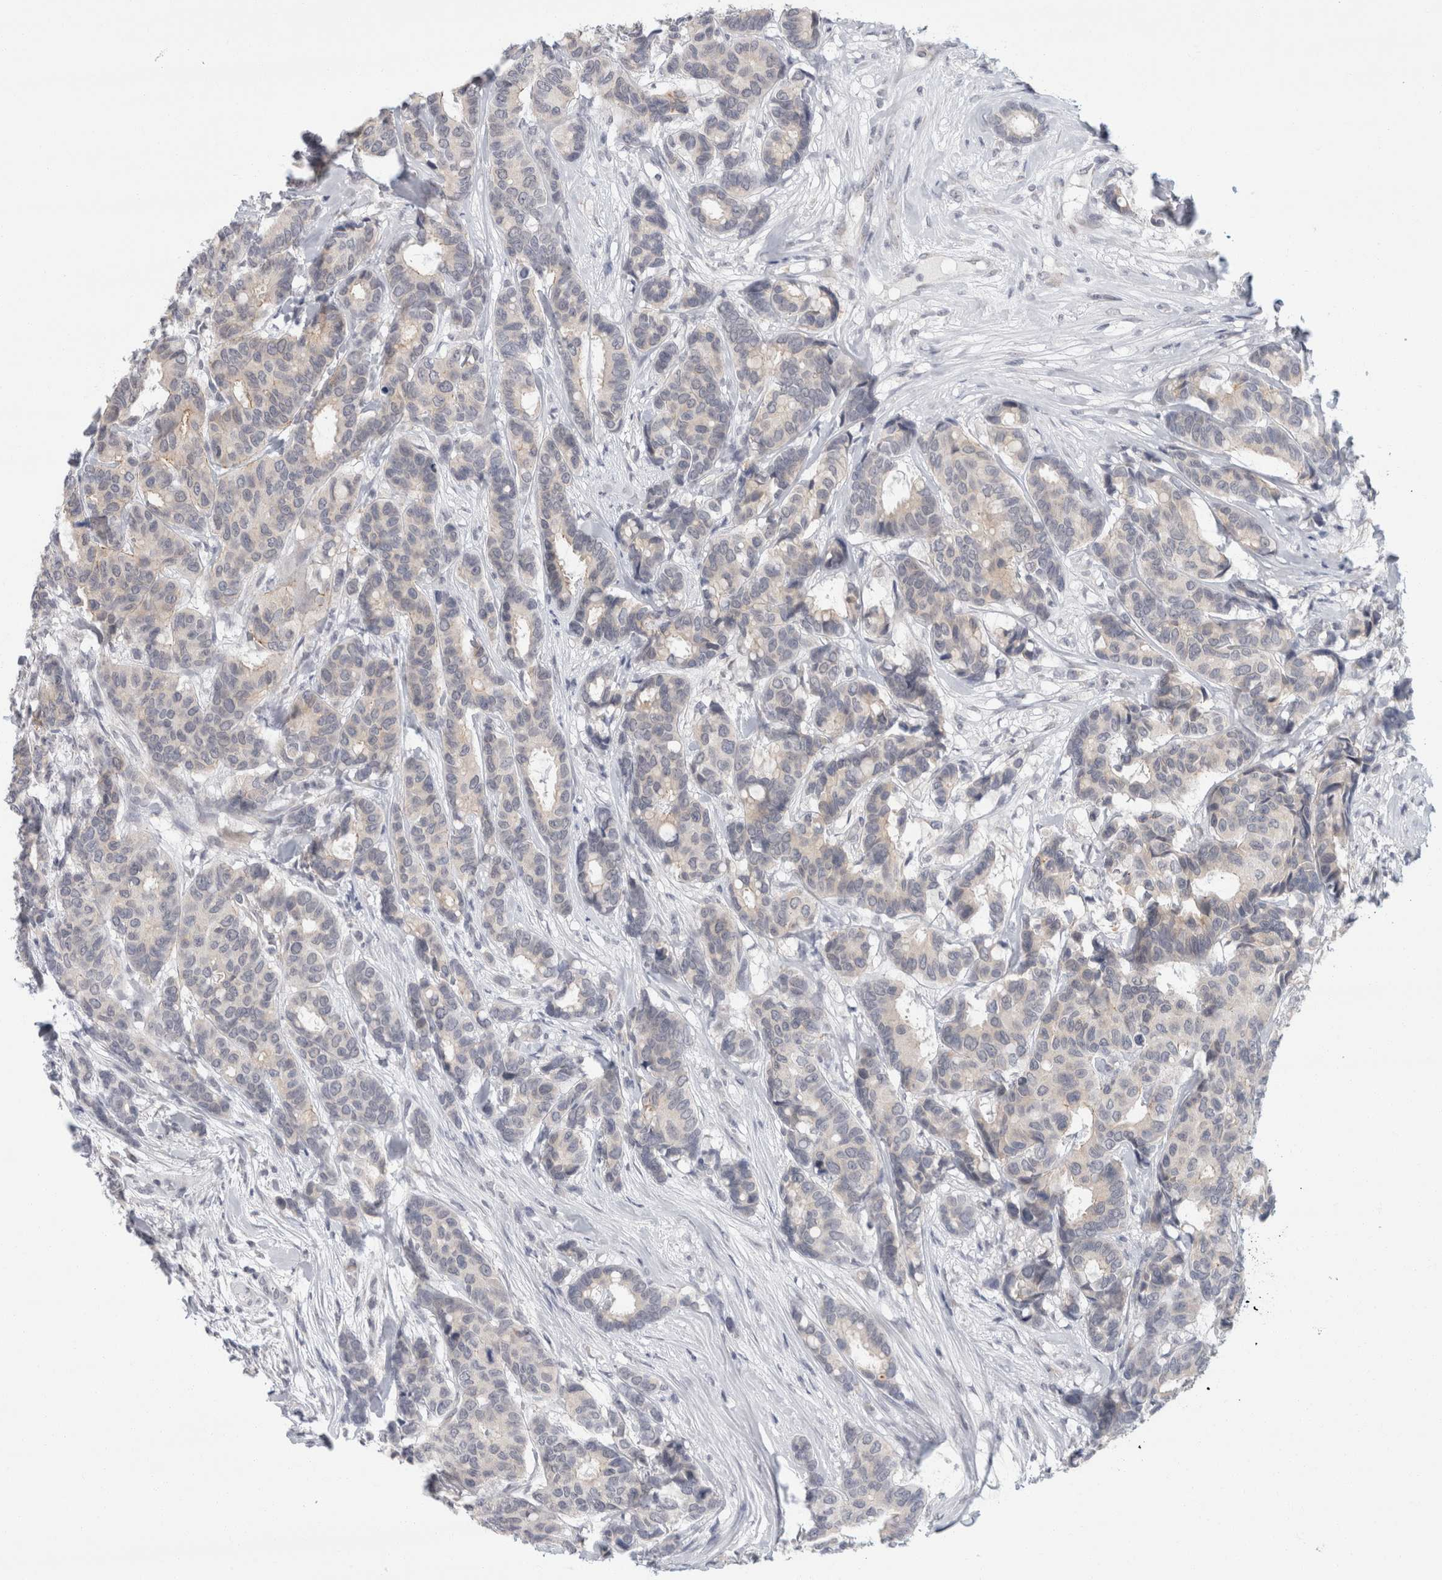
{"staining": {"intensity": "negative", "quantity": "none", "location": "none"}, "tissue": "breast cancer", "cell_type": "Tumor cells", "image_type": "cancer", "snomed": [{"axis": "morphology", "description": "Duct carcinoma"}, {"axis": "topography", "description": "Breast"}], "caption": "A photomicrograph of infiltrating ductal carcinoma (breast) stained for a protein shows no brown staining in tumor cells.", "gene": "NIPA1", "patient": {"sex": "female", "age": 87}}